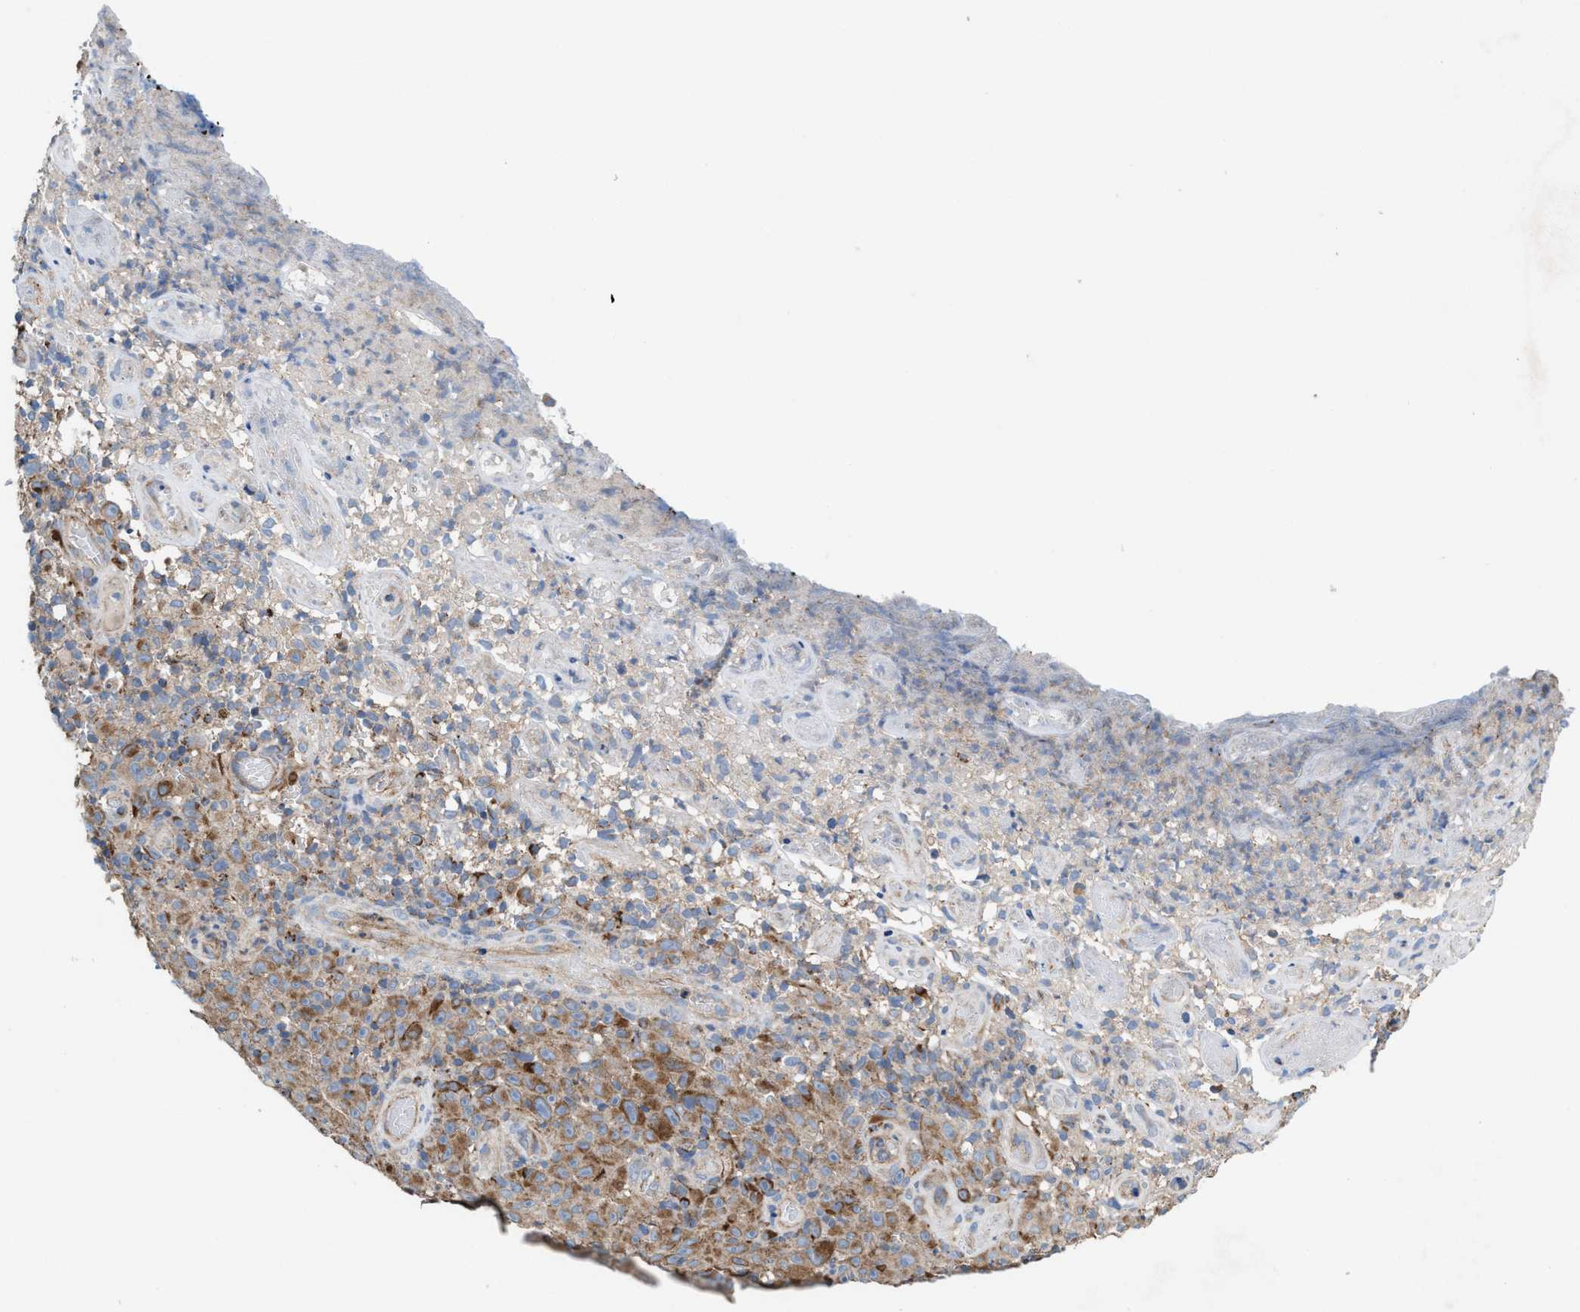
{"staining": {"intensity": "moderate", "quantity": ">75%", "location": "cytoplasmic/membranous"}, "tissue": "melanoma", "cell_type": "Tumor cells", "image_type": "cancer", "snomed": [{"axis": "morphology", "description": "Malignant melanoma, NOS"}, {"axis": "topography", "description": "Skin"}], "caption": "Human melanoma stained with a brown dye reveals moderate cytoplasmic/membranous positive staining in approximately >75% of tumor cells.", "gene": "MRM1", "patient": {"sex": "female", "age": 82}}